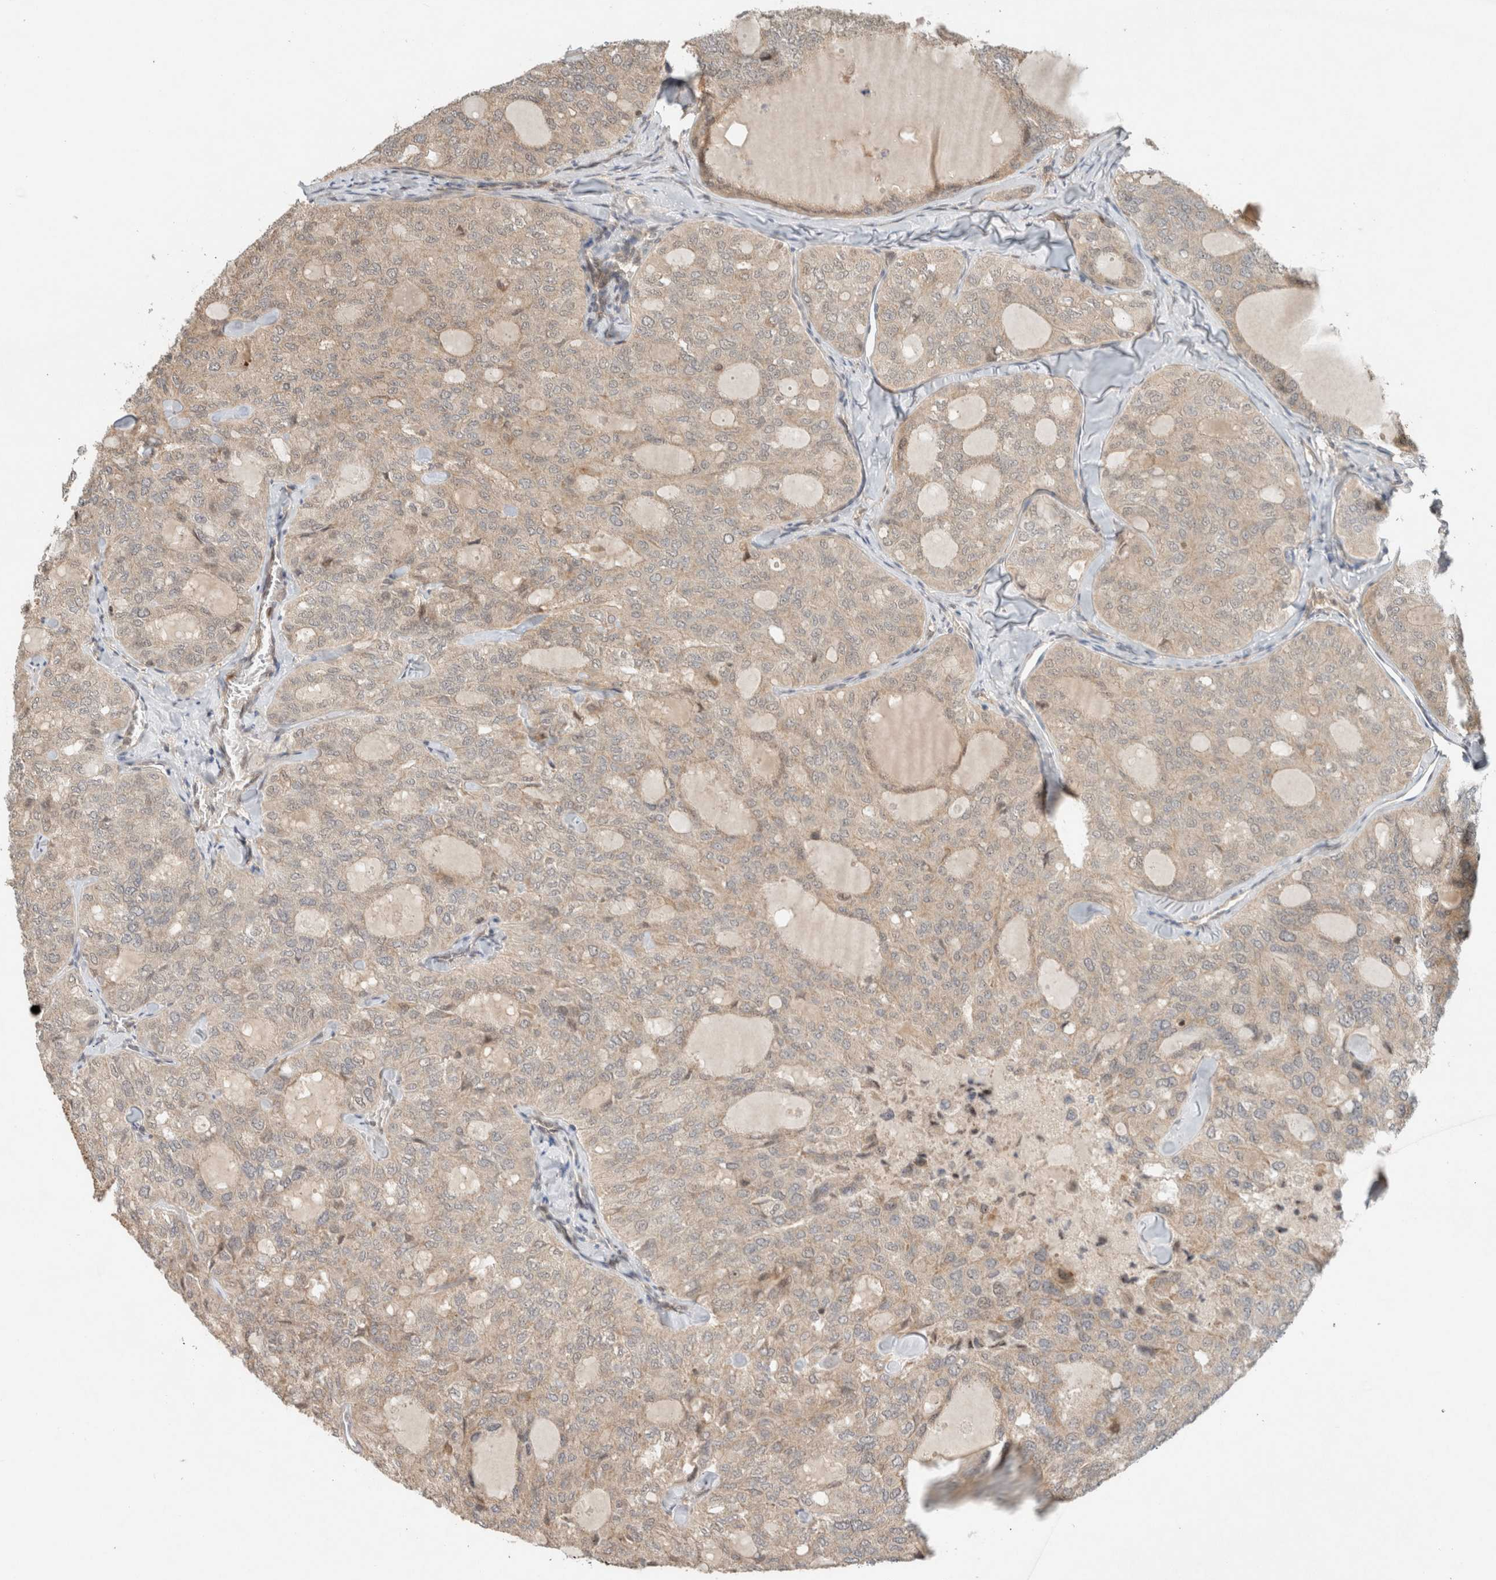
{"staining": {"intensity": "weak", "quantity": "<25%", "location": "cytoplasmic/membranous"}, "tissue": "thyroid cancer", "cell_type": "Tumor cells", "image_type": "cancer", "snomed": [{"axis": "morphology", "description": "Follicular adenoma carcinoma, NOS"}, {"axis": "topography", "description": "Thyroid gland"}], "caption": "Immunohistochemistry (IHC) of follicular adenoma carcinoma (thyroid) demonstrates no staining in tumor cells.", "gene": "CAAP1", "patient": {"sex": "male", "age": 75}}